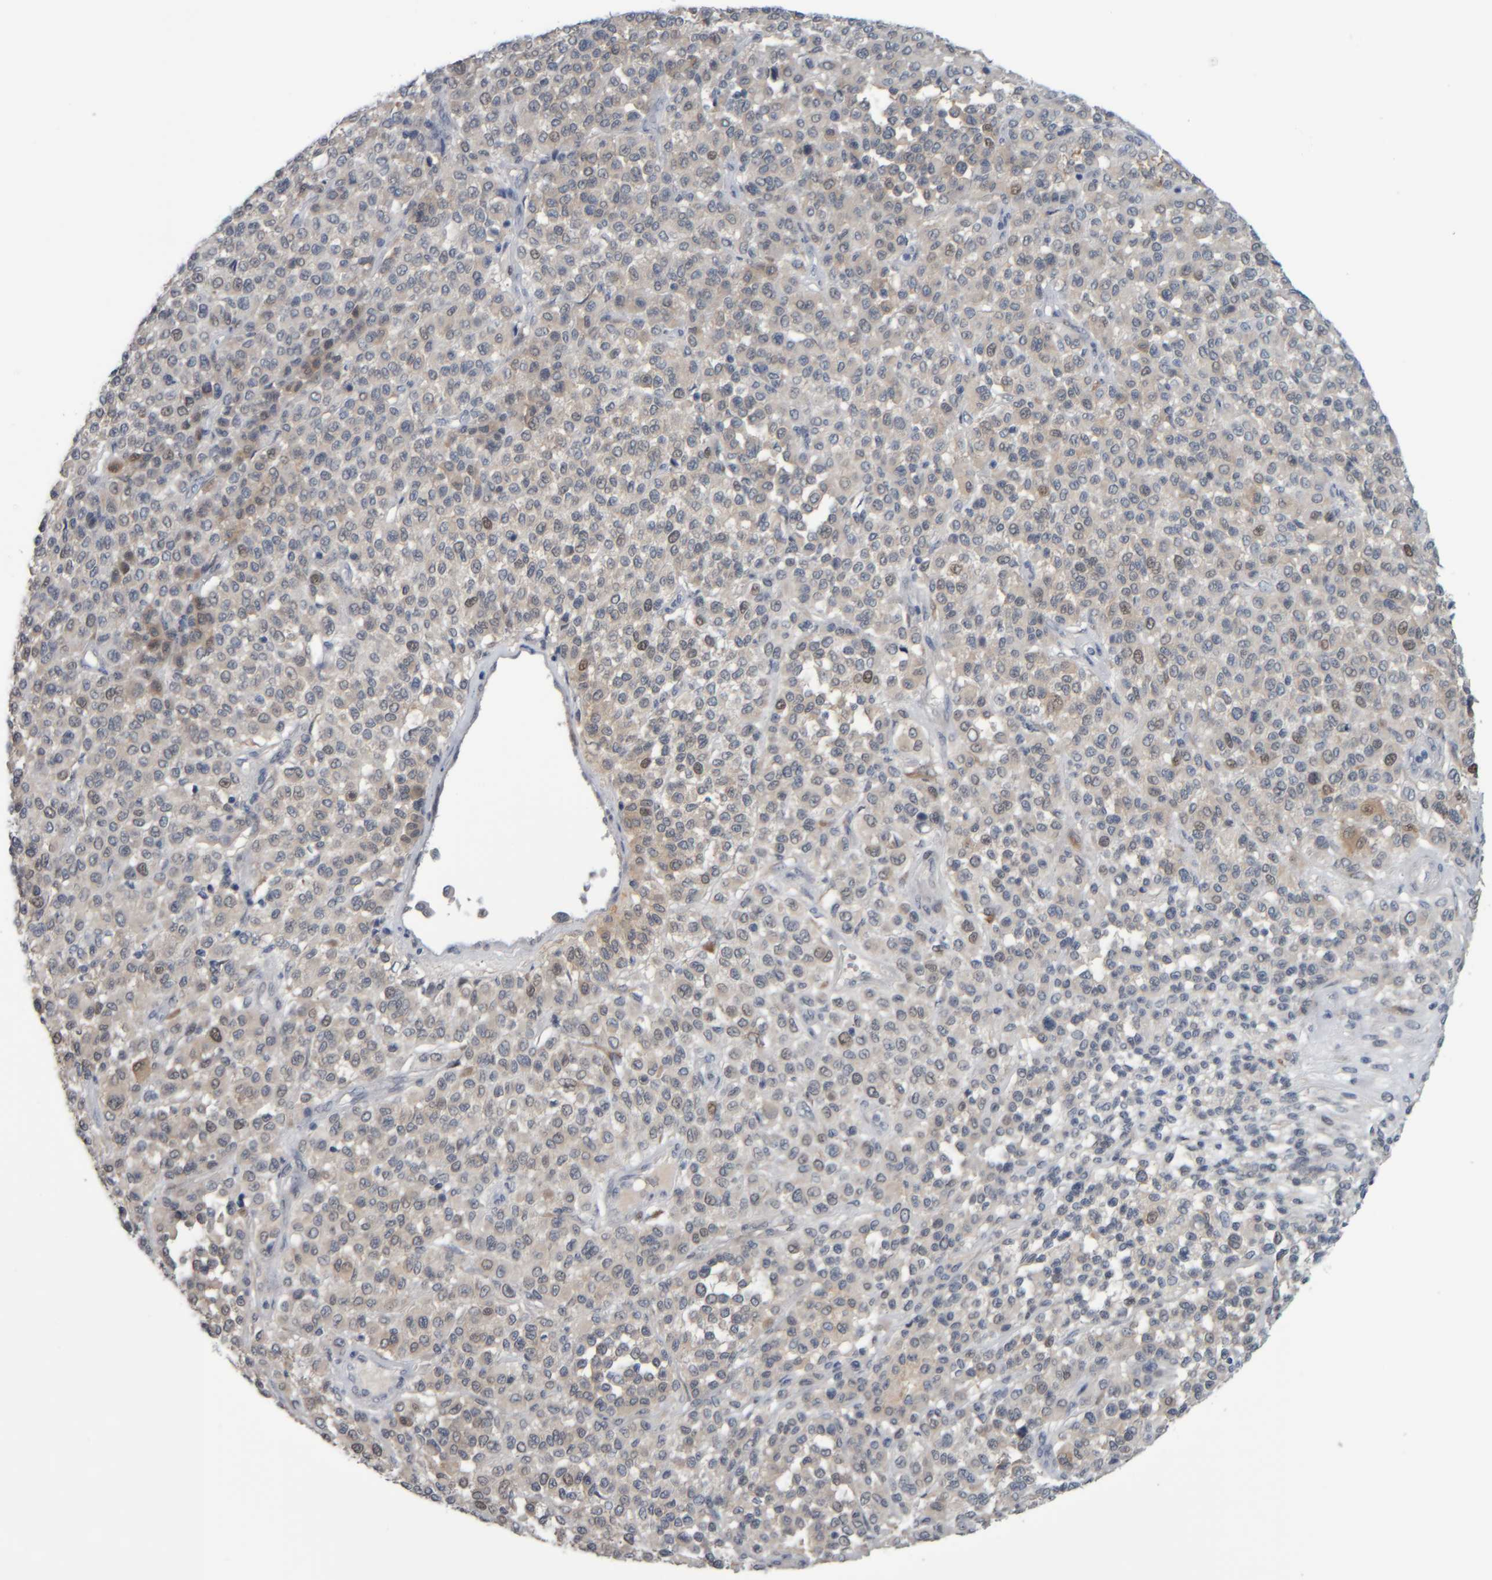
{"staining": {"intensity": "weak", "quantity": "<25%", "location": "nuclear"}, "tissue": "melanoma", "cell_type": "Tumor cells", "image_type": "cancer", "snomed": [{"axis": "morphology", "description": "Malignant melanoma, Metastatic site"}, {"axis": "topography", "description": "Pancreas"}], "caption": "High power microscopy micrograph of an immunohistochemistry (IHC) micrograph of malignant melanoma (metastatic site), revealing no significant positivity in tumor cells.", "gene": "COL14A1", "patient": {"sex": "female", "age": 30}}